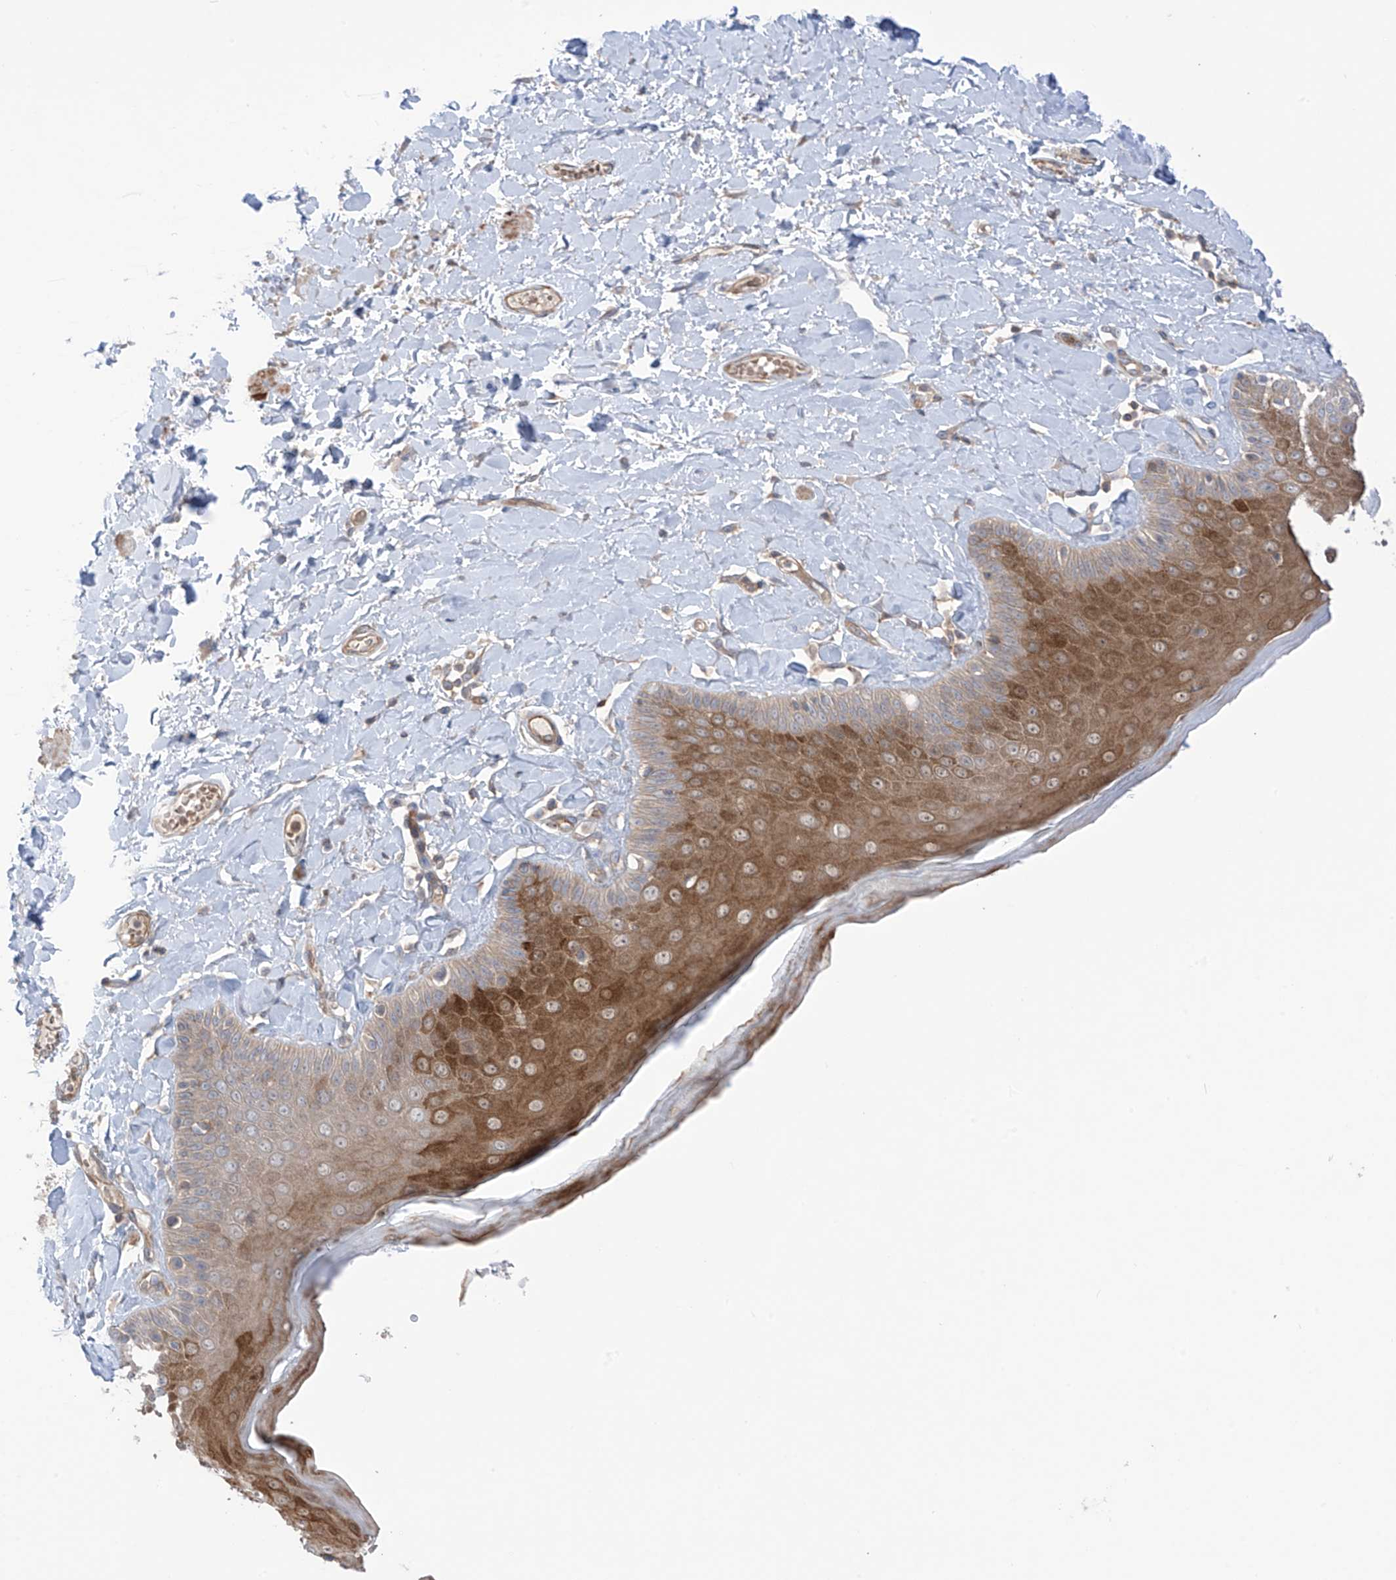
{"staining": {"intensity": "moderate", "quantity": "25%-75%", "location": "cytoplasmic/membranous"}, "tissue": "skin", "cell_type": "Epidermal cells", "image_type": "normal", "snomed": [{"axis": "morphology", "description": "Normal tissue, NOS"}, {"axis": "topography", "description": "Anal"}], "caption": "Immunohistochemistry (IHC) staining of unremarkable skin, which displays medium levels of moderate cytoplasmic/membranous expression in approximately 25%-75% of epidermal cells indicating moderate cytoplasmic/membranous protein staining. The staining was performed using DAB (brown) for protein detection and nuclei were counterstained in hematoxylin (blue).", "gene": "TRMU", "patient": {"sex": "male", "age": 69}}